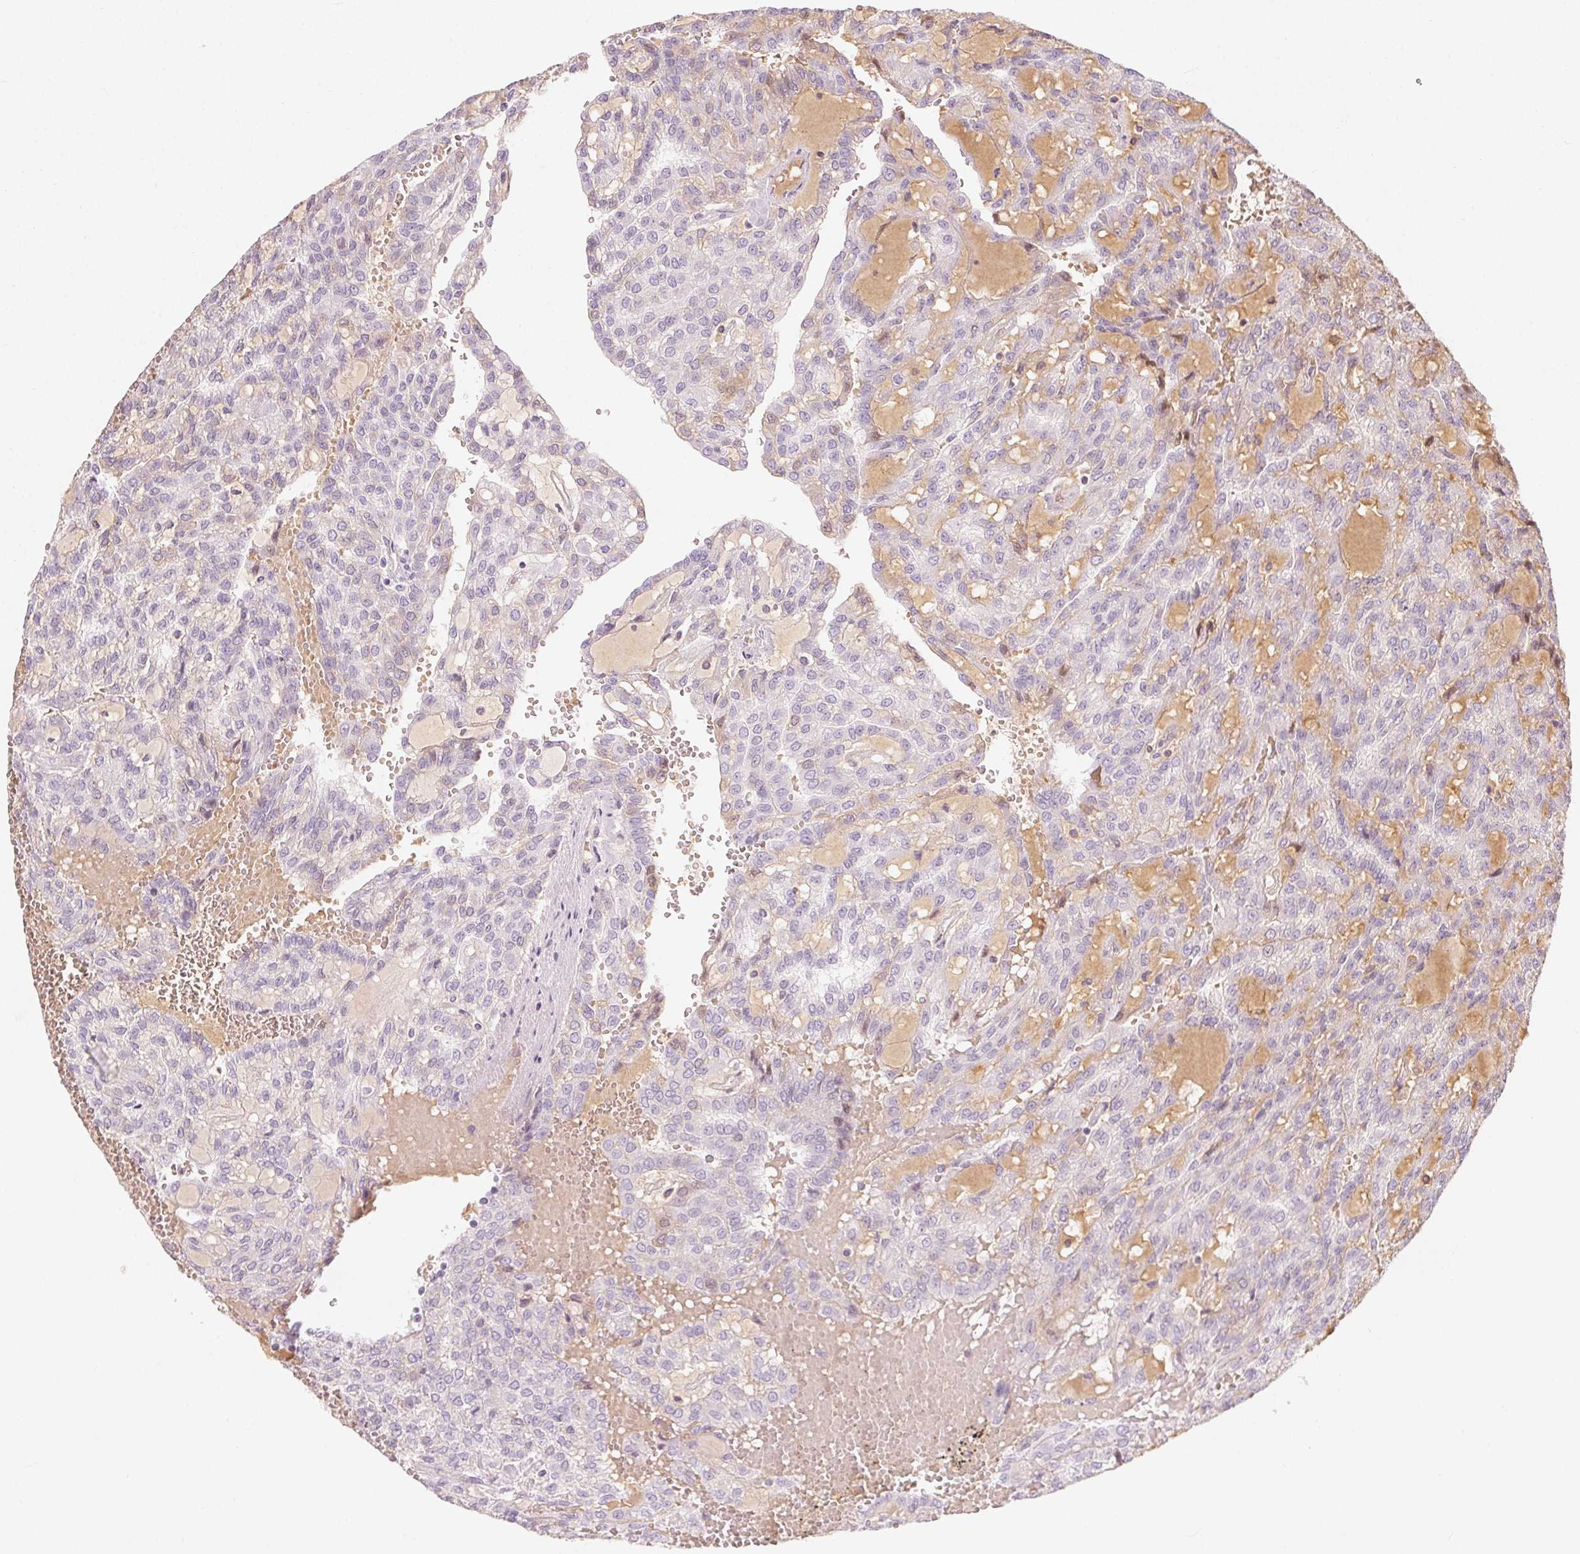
{"staining": {"intensity": "negative", "quantity": "none", "location": "none"}, "tissue": "renal cancer", "cell_type": "Tumor cells", "image_type": "cancer", "snomed": [{"axis": "morphology", "description": "Adenocarcinoma, NOS"}, {"axis": "topography", "description": "Kidney"}], "caption": "DAB (3,3'-diaminobenzidine) immunohistochemical staining of human adenocarcinoma (renal) demonstrates no significant positivity in tumor cells.", "gene": "AFM", "patient": {"sex": "male", "age": 63}}